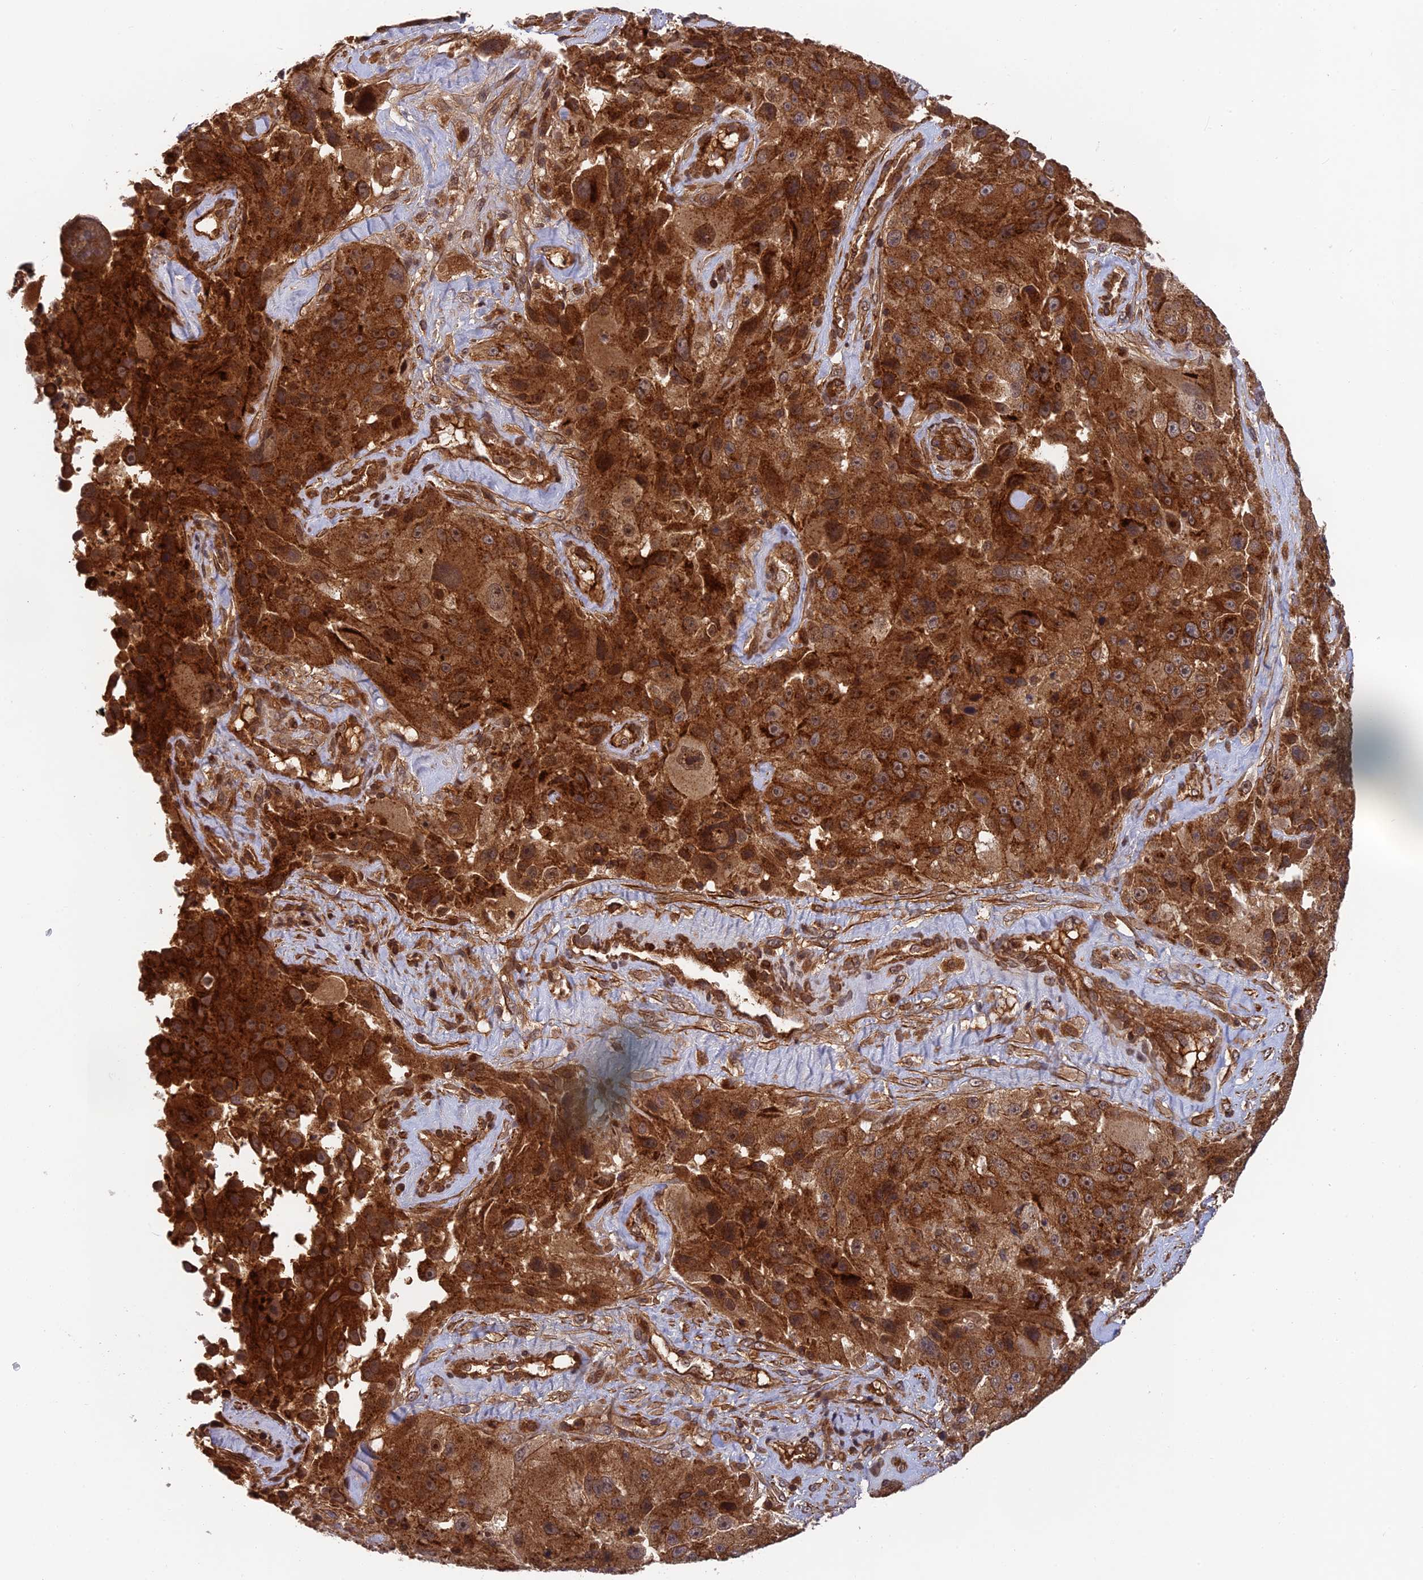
{"staining": {"intensity": "strong", "quantity": ">75%", "location": "cytoplasmic/membranous"}, "tissue": "melanoma", "cell_type": "Tumor cells", "image_type": "cancer", "snomed": [{"axis": "morphology", "description": "Malignant melanoma, Metastatic site"}, {"axis": "topography", "description": "Lymph node"}], "caption": "Malignant melanoma (metastatic site) stained with immunohistochemistry (IHC) reveals strong cytoplasmic/membranous positivity in approximately >75% of tumor cells. Using DAB (brown) and hematoxylin (blue) stains, captured at high magnification using brightfield microscopy.", "gene": "OSBPL1A", "patient": {"sex": "male", "age": 62}}